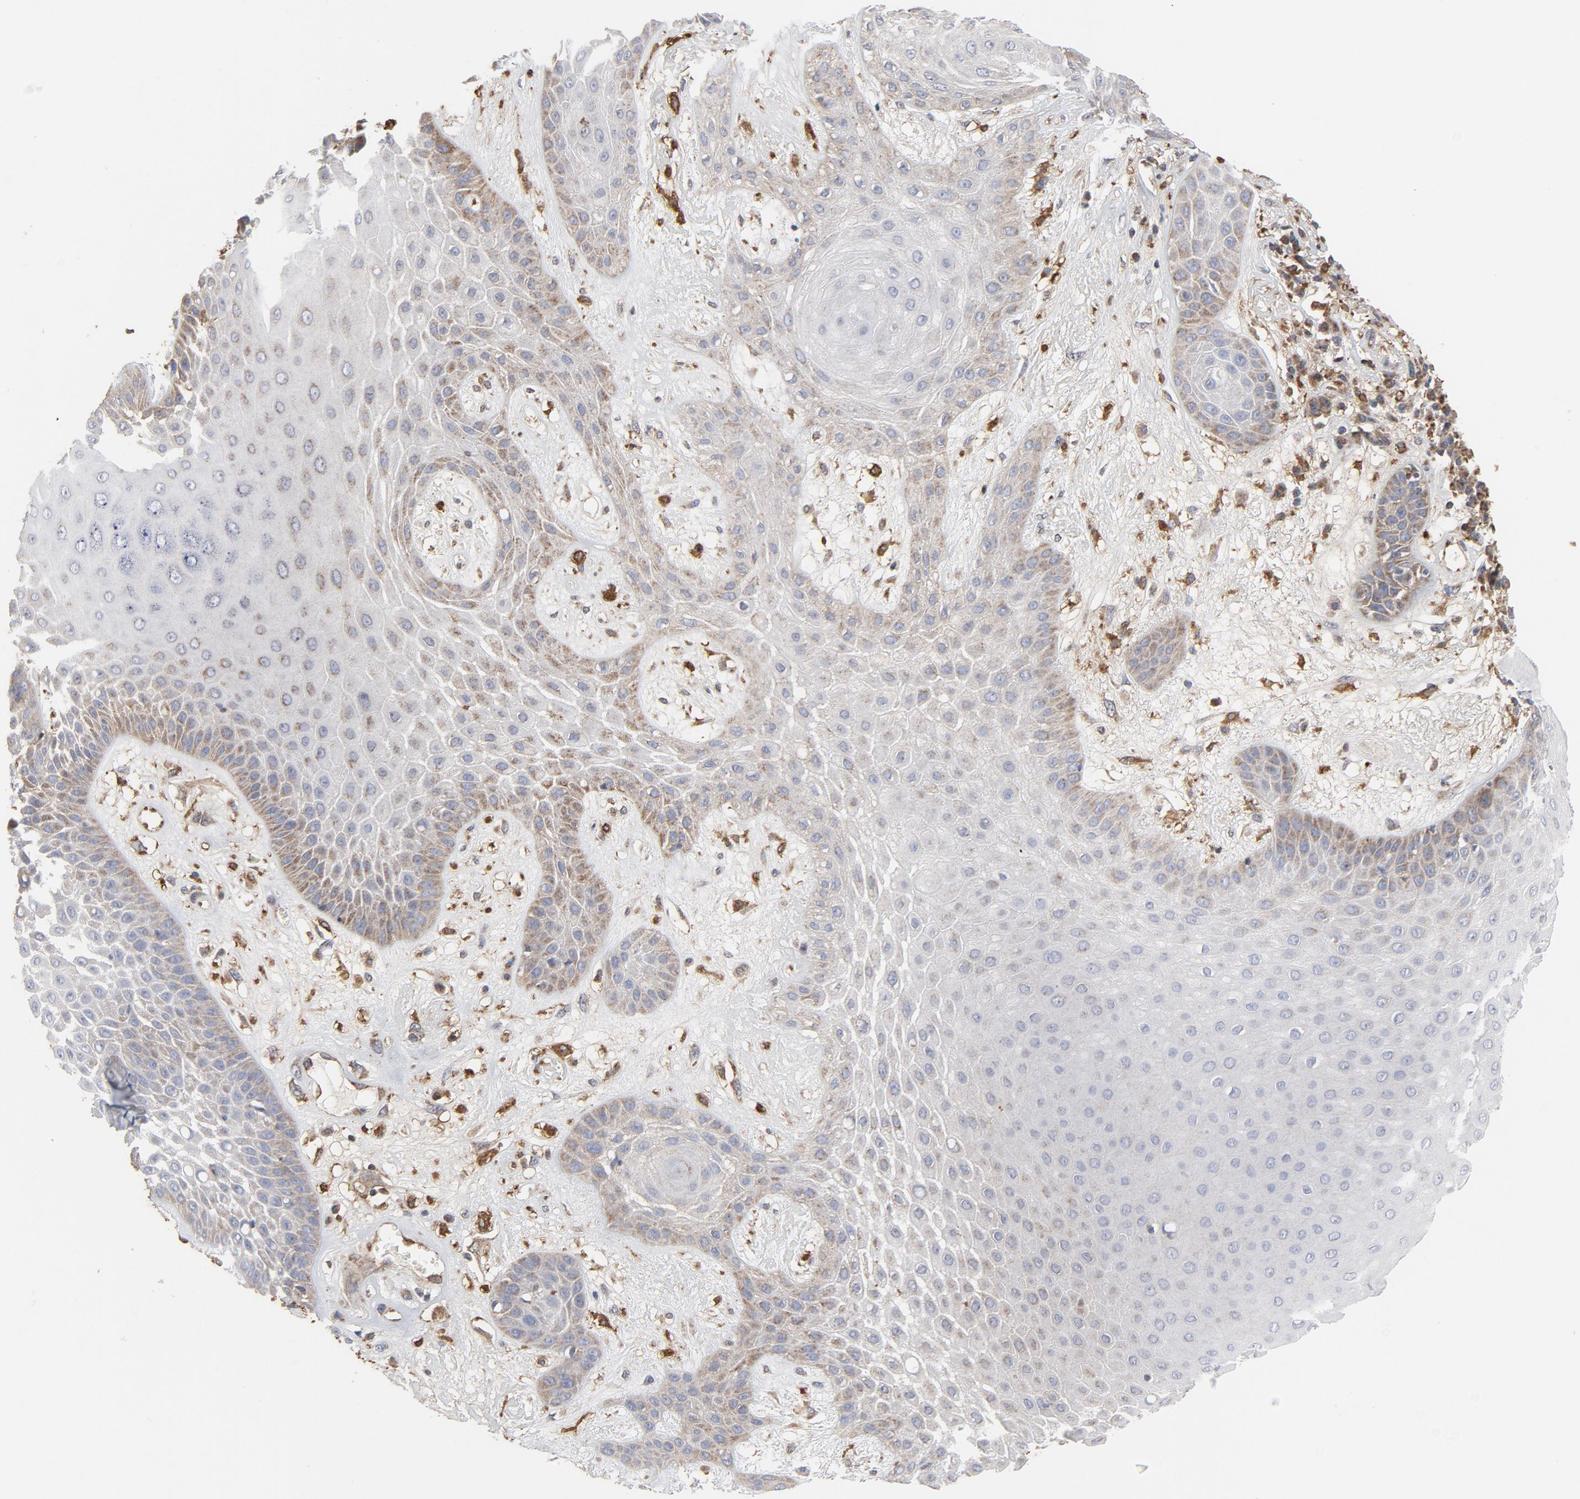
{"staining": {"intensity": "moderate", "quantity": "25%-75%", "location": "cytoplasmic/membranous"}, "tissue": "skin cancer", "cell_type": "Tumor cells", "image_type": "cancer", "snomed": [{"axis": "morphology", "description": "Squamous cell carcinoma, NOS"}, {"axis": "topography", "description": "Skin"}], "caption": "Tumor cells exhibit moderate cytoplasmic/membranous positivity in about 25%-75% of cells in skin squamous cell carcinoma.", "gene": "RAPGEF4", "patient": {"sex": "male", "age": 65}}